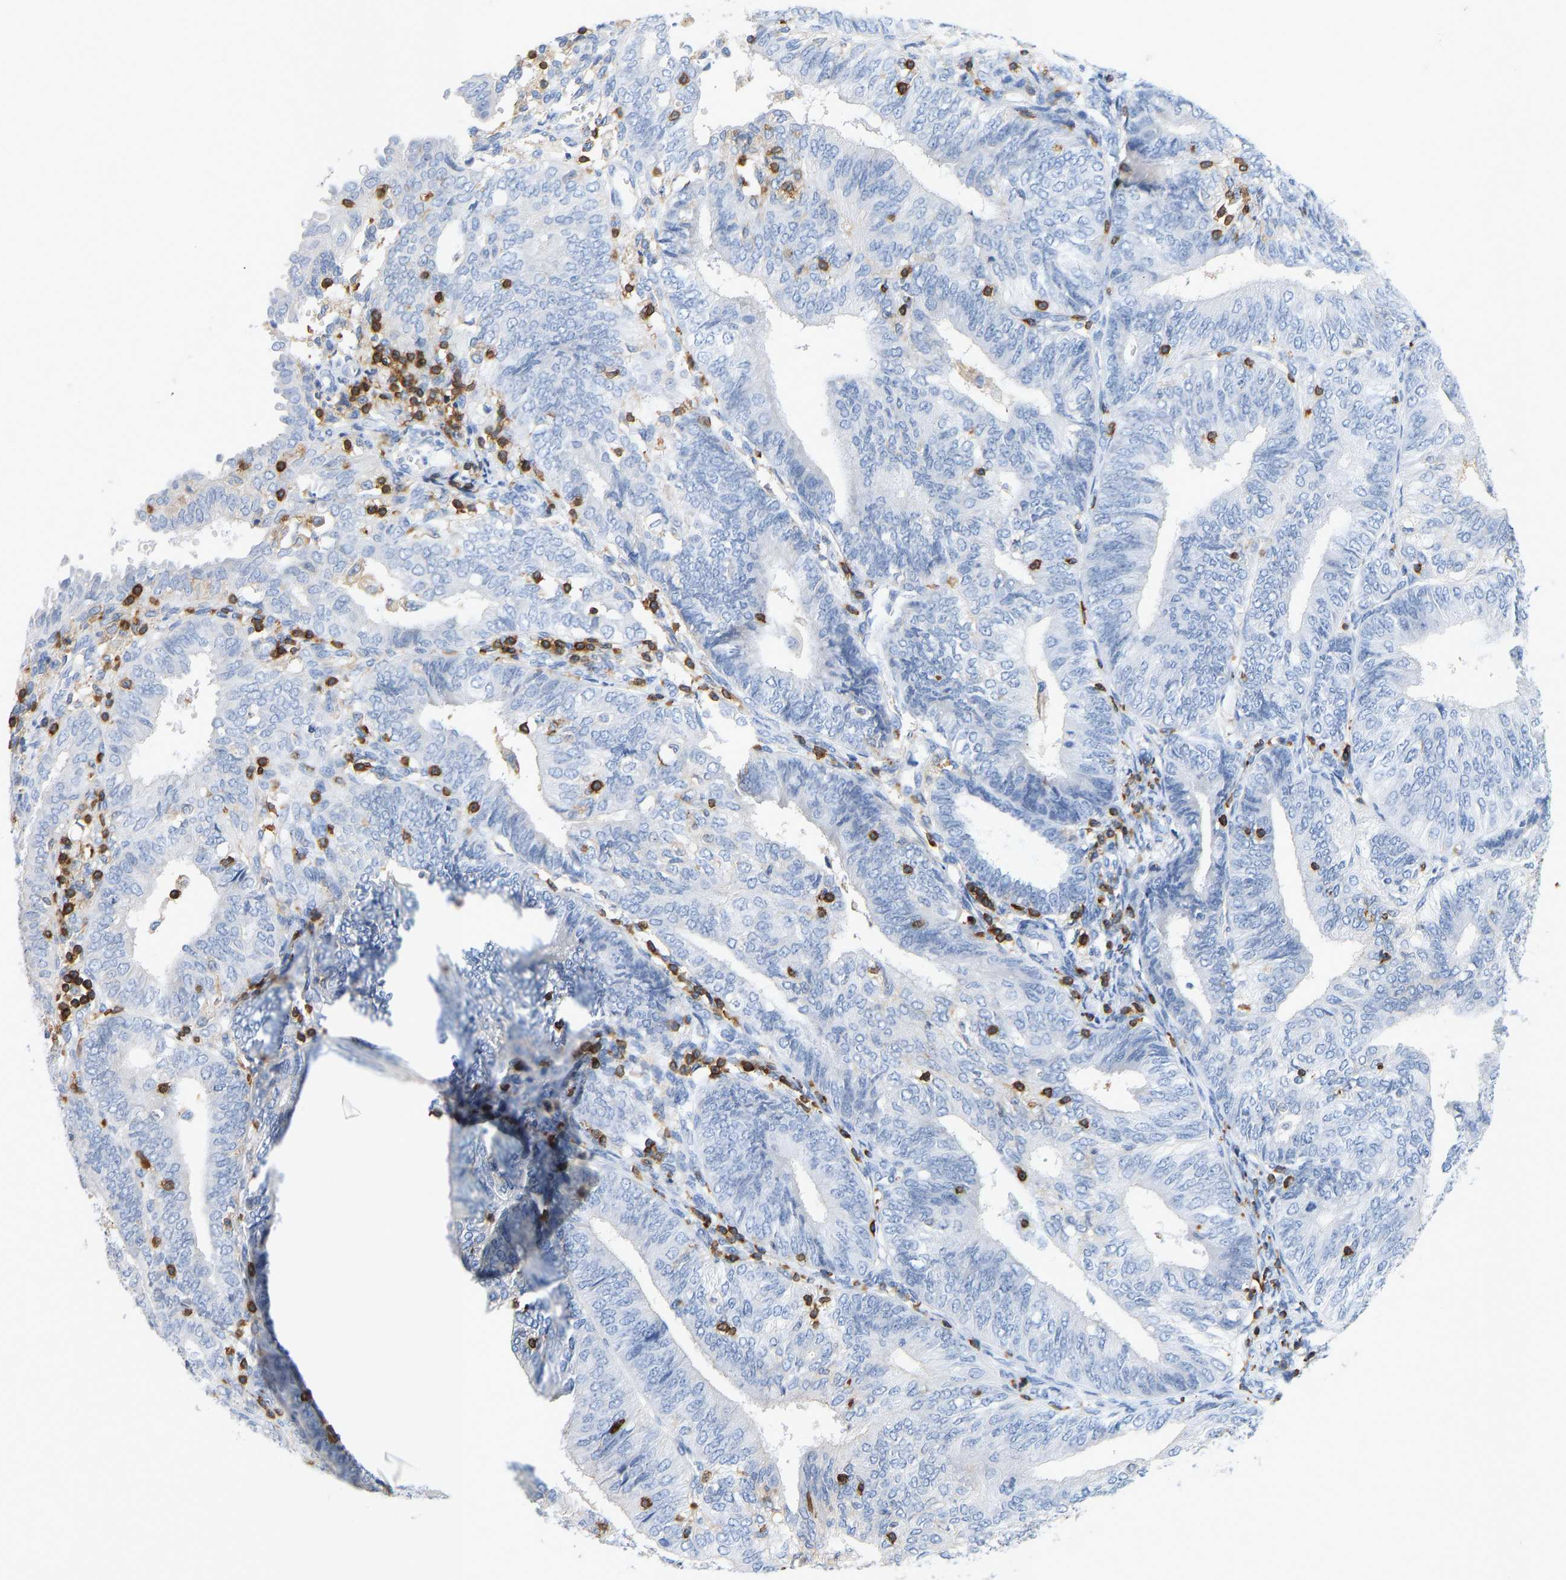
{"staining": {"intensity": "negative", "quantity": "none", "location": "none"}, "tissue": "endometrial cancer", "cell_type": "Tumor cells", "image_type": "cancer", "snomed": [{"axis": "morphology", "description": "Adenocarcinoma, NOS"}, {"axis": "topography", "description": "Endometrium"}], "caption": "Protein analysis of adenocarcinoma (endometrial) exhibits no significant staining in tumor cells.", "gene": "EVL", "patient": {"sex": "female", "age": 58}}